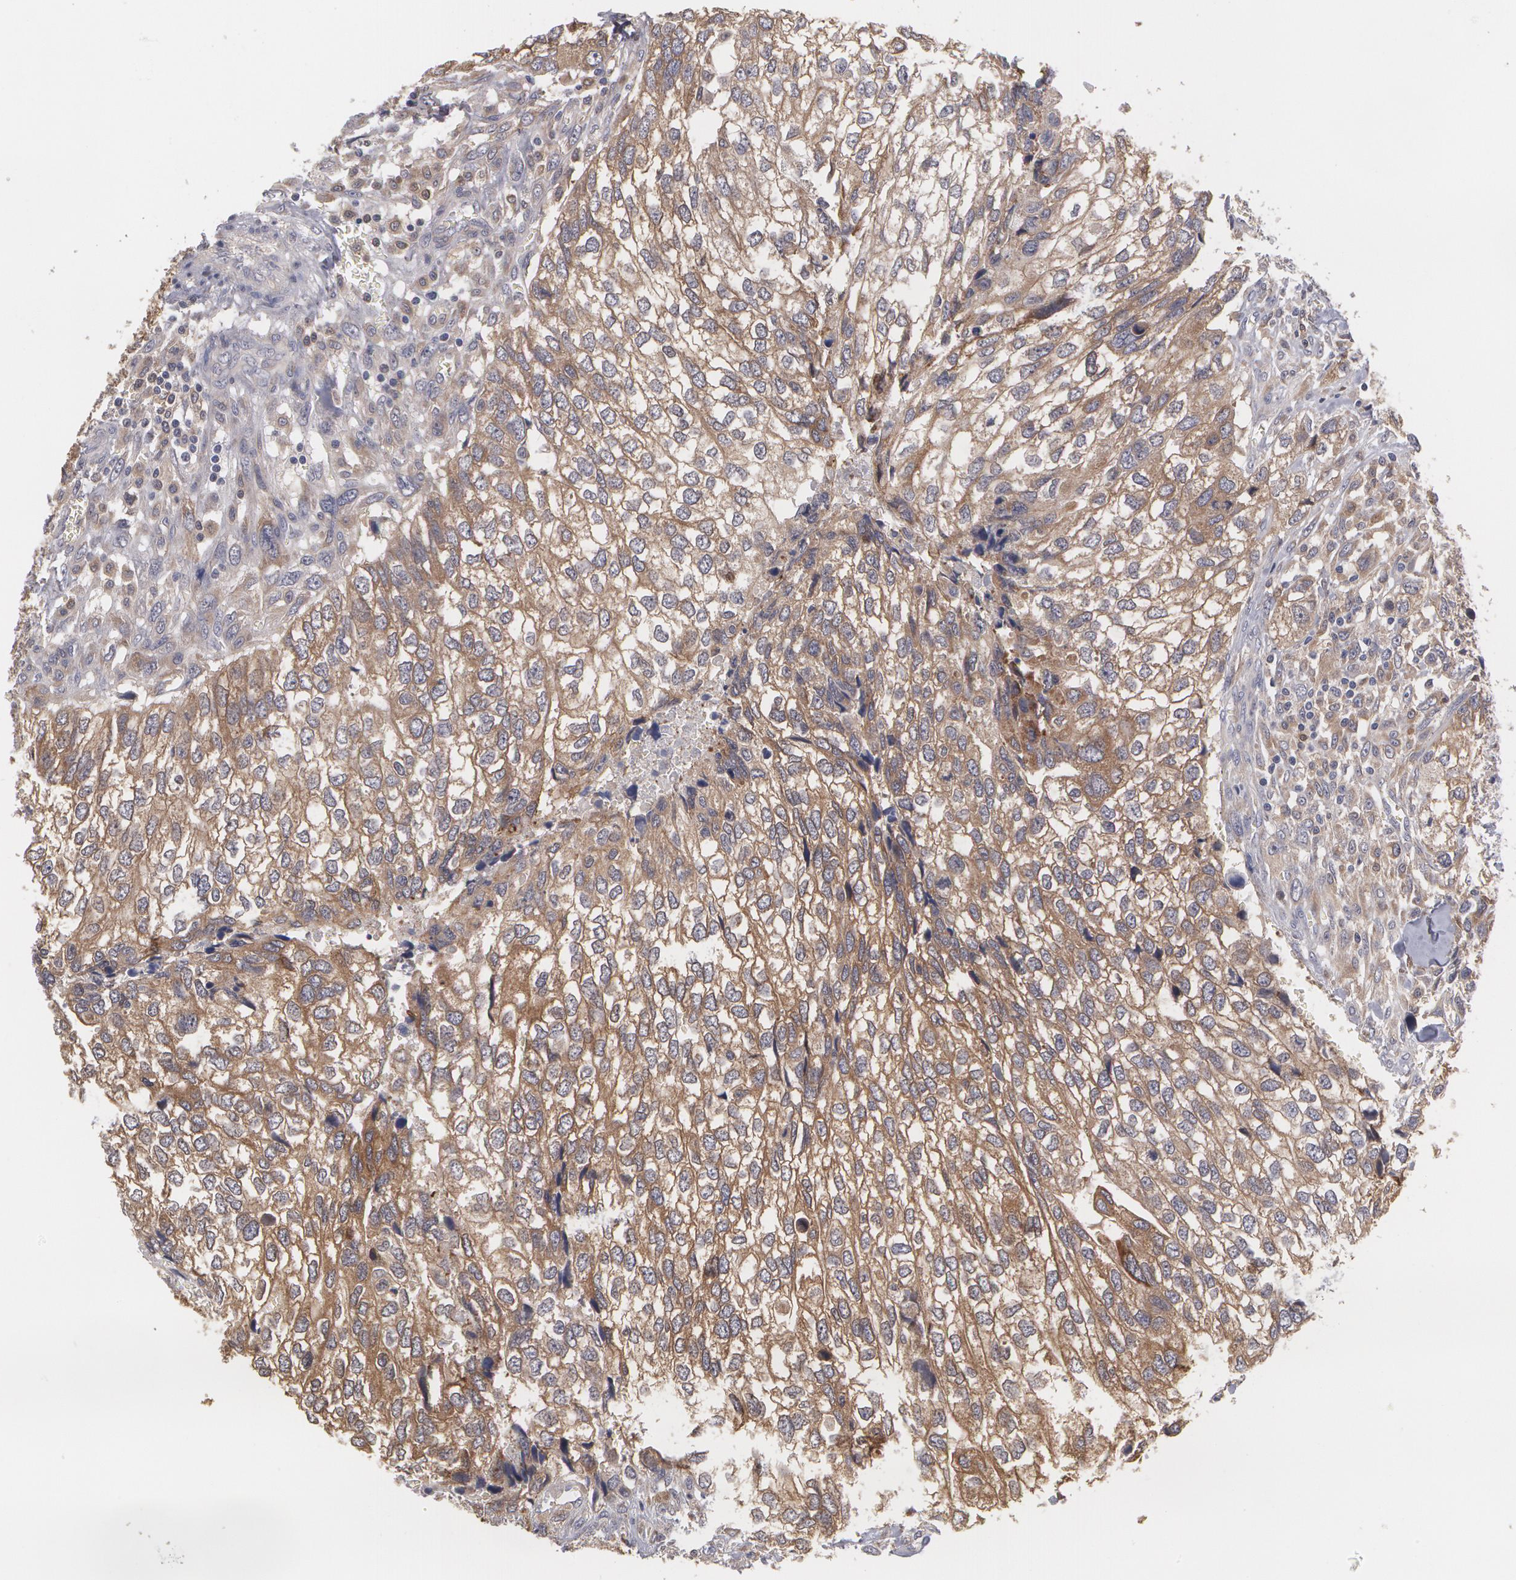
{"staining": {"intensity": "strong", "quantity": ">75%", "location": "cytoplasmic/membranous"}, "tissue": "breast cancer", "cell_type": "Tumor cells", "image_type": "cancer", "snomed": [{"axis": "morphology", "description": "Neoplasm, malignant, NOS"}, {"axis": "topography", "description": "Breast"}], "caption": "An IHC micrograph of tumor tissue is shown. Protein staining in brown highlights strong cytoplasmic/membranous positivity in breast cancer (malignant neoplasm) within tumor cells. (Stains: DAB (3,3'-diaminobenzidine) in brown, nuclei in blue, Microscopy: brightfield microscopy at high magnification).", "gene": "MTHFD1", "patient": {"sex": "female", "age": 50}}